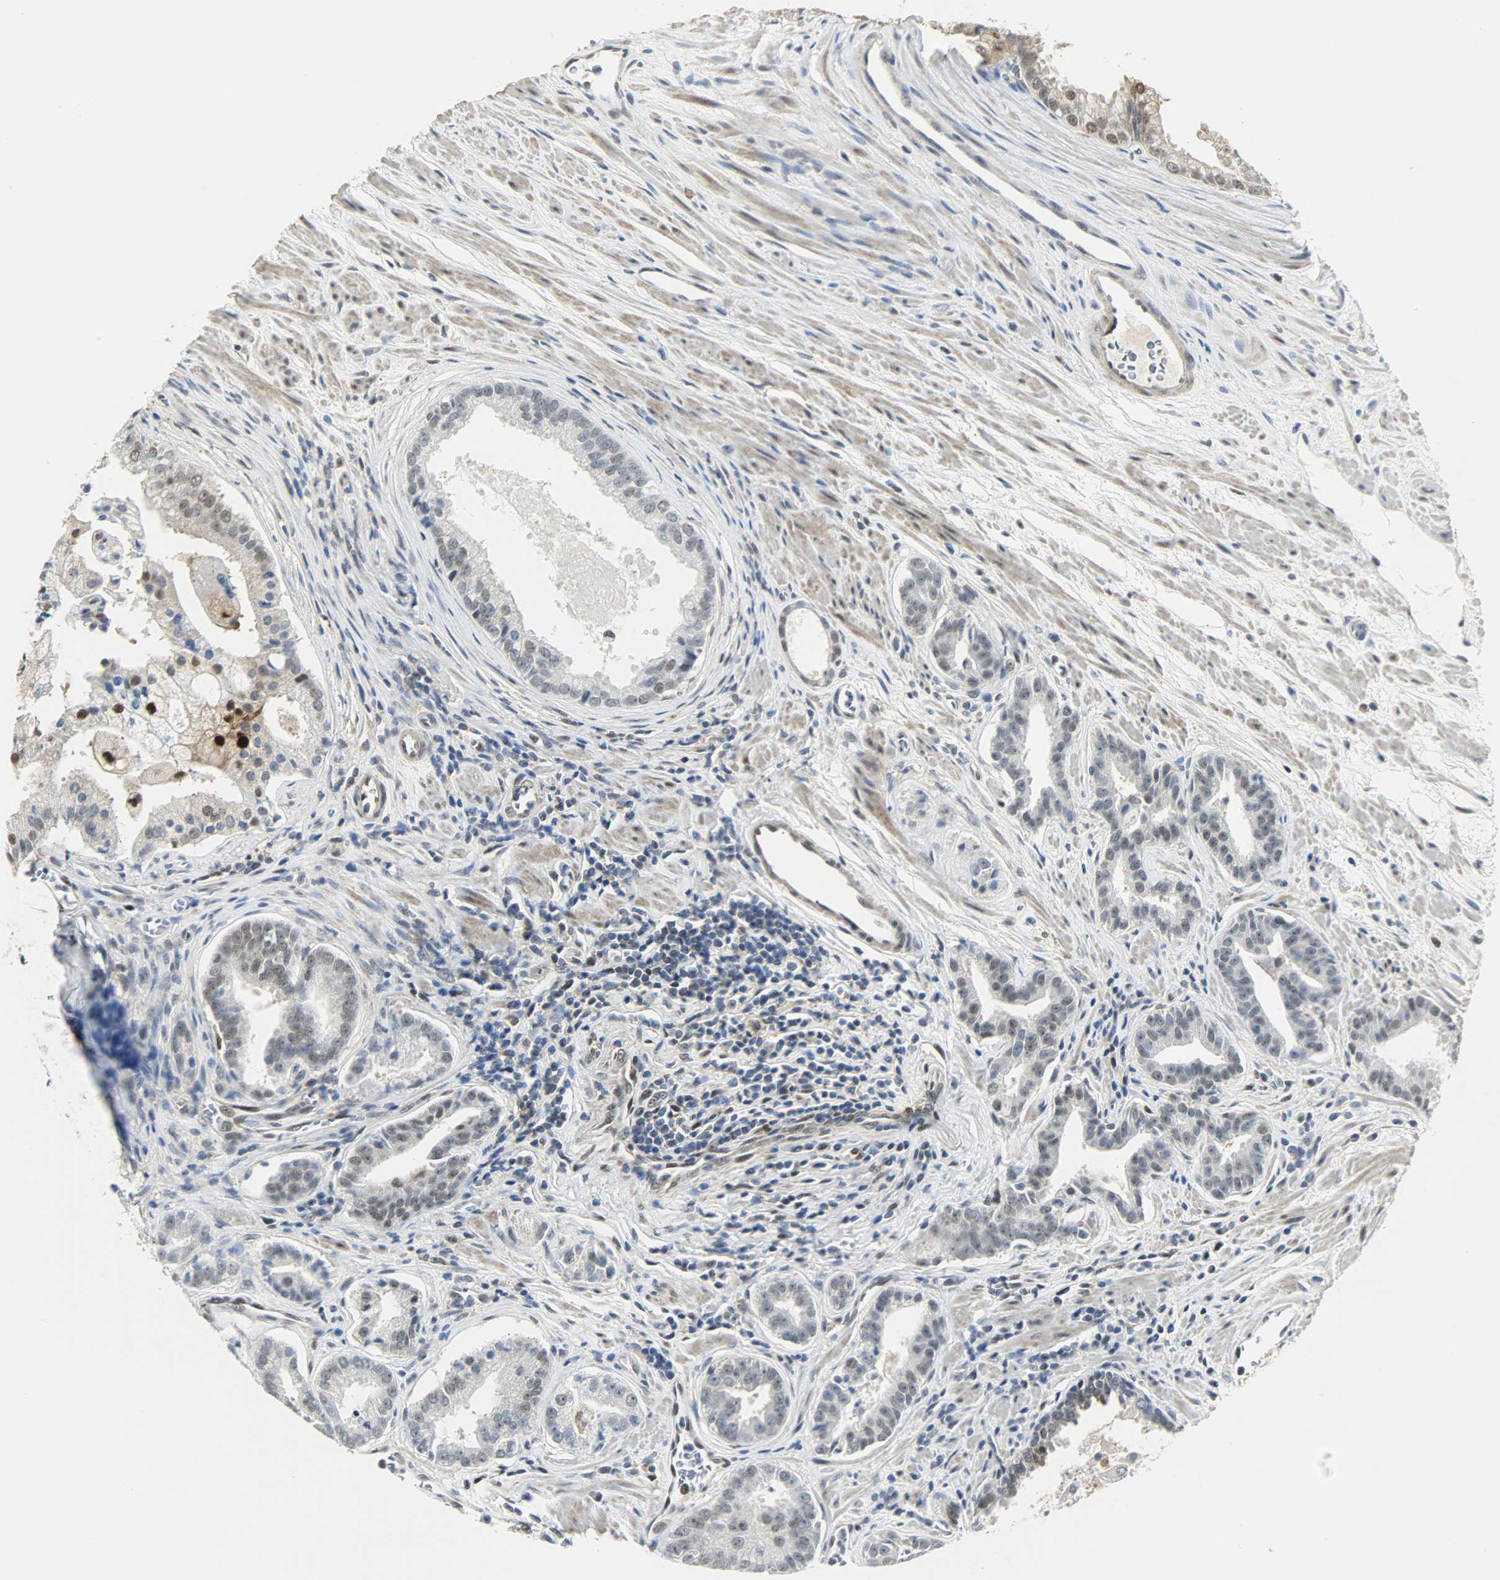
{"staining": {"intensity": "moderate", "quantity": "25%-75%", "location": "nuclear"}, "tissue": "prostate cancer", "cell_type": "Tumor cells", "image_type": "cancer", "snomed": [{"axis": "morphology", "description": "Adenocarcinoma, High grade"}, {"axis": "topography", "description": "Prostate"}], "caption": "An image showing moderate nuclear positivity in approximately 25%-75% of tumor cells in prostate cancer, as visualized by brown immunohistochemical staining.", "gene": "NPEPL1", "patient": {"sex": "male", "age": 67}}